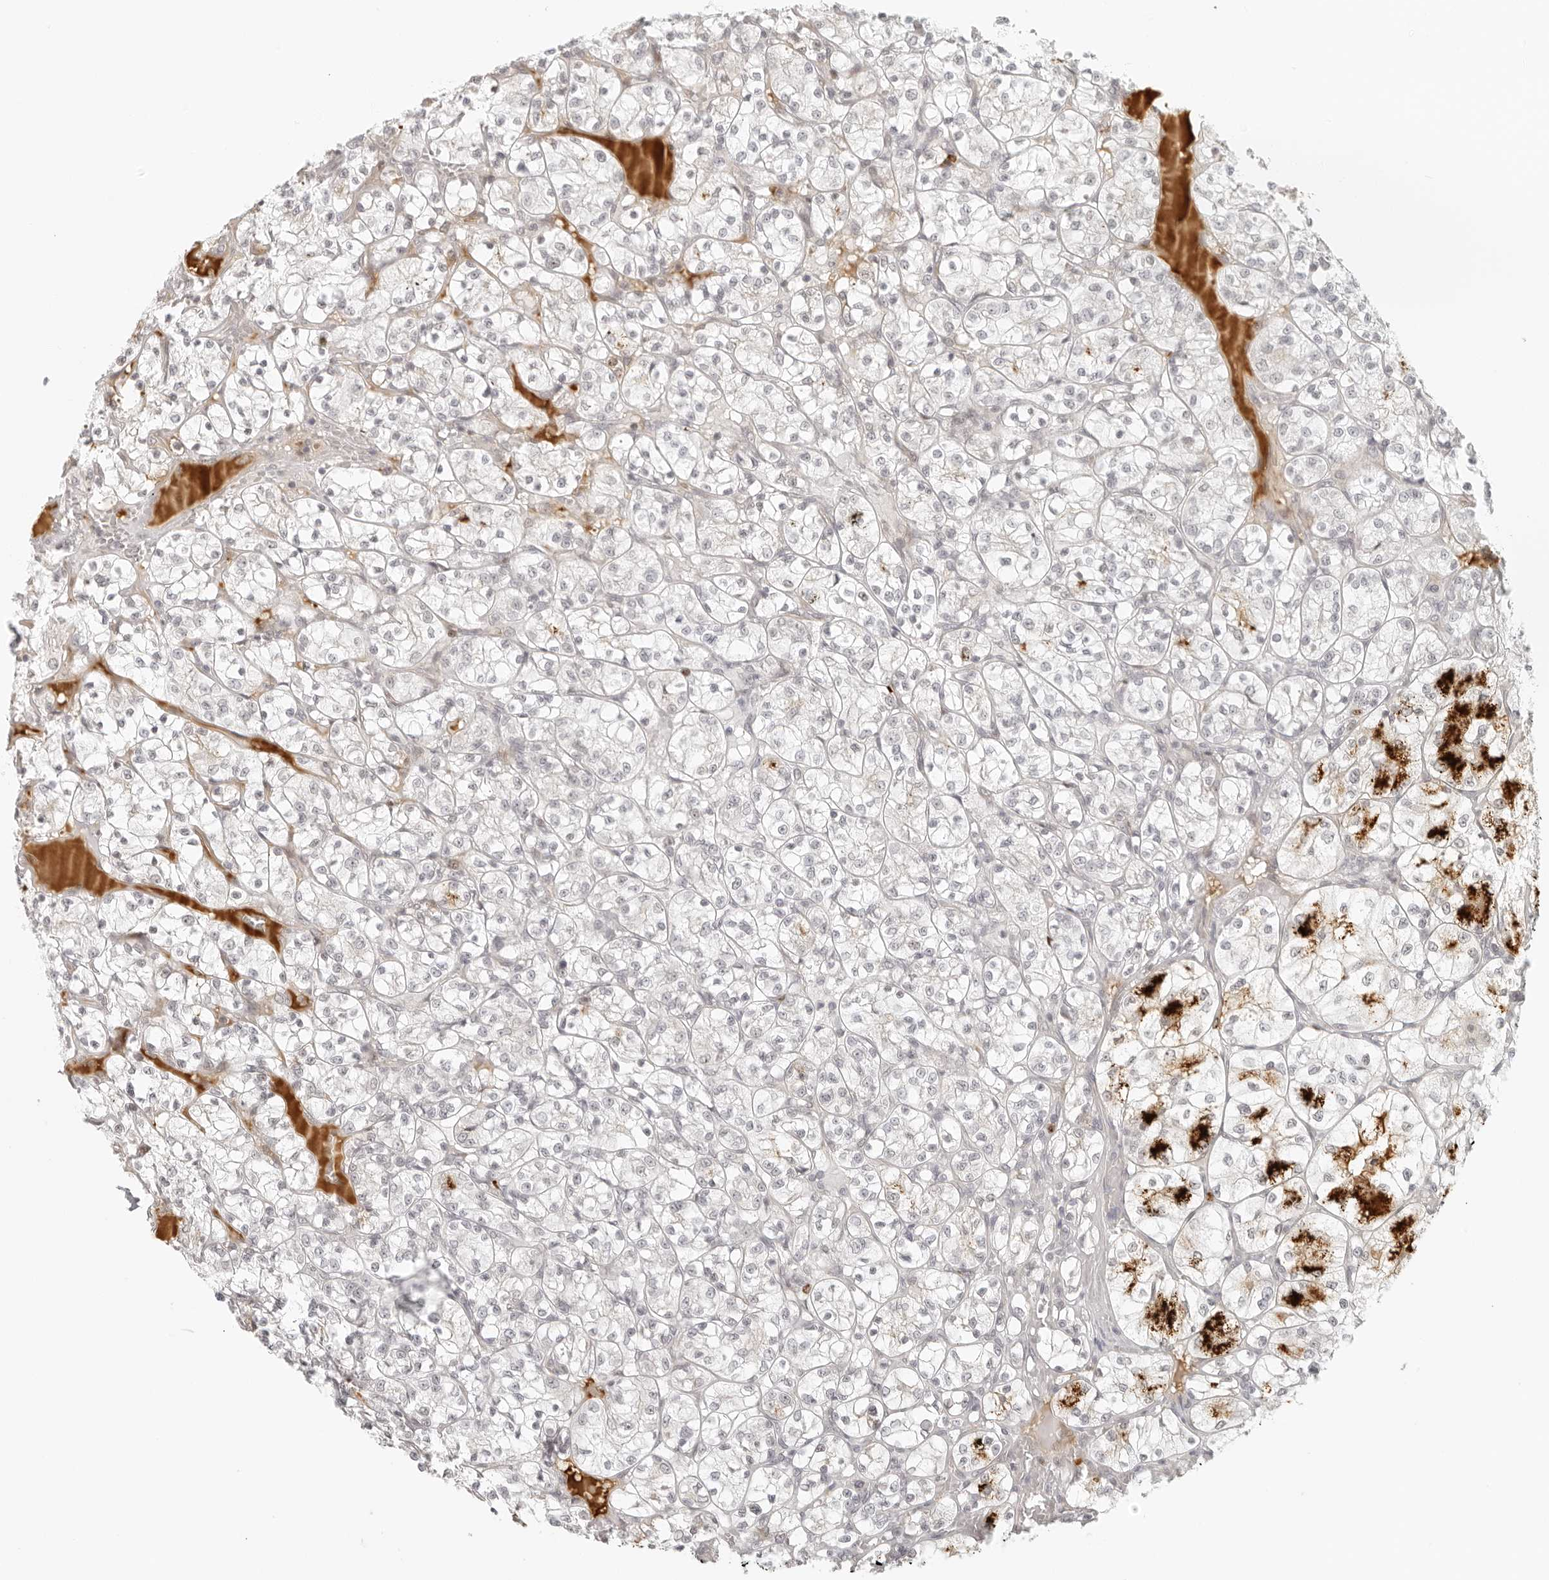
{"staining": {"intensity": "moderate", "quantity": "<25%", "location": "cytoplasmic/membranous"}, "tissue": "renal cancer", "cell_type": "Tumor cells", "image_type": "cancer", "snomed": [{"axis": "morphology", "description": "Adenocarcinoma, NOS"}, {"axis": "topography", "description": "Kidney"}], "caption": "Immunohistochemistry (IHC) image of renal cancer (adenocarcinoma) stained for a protein (brown), which demonstrates low levels of moderate cytoplasmic/membranous positivity in about <25% of tumor cells.", "gene": "ZNF678", "patient": {"sex": "female", "age": 69}}